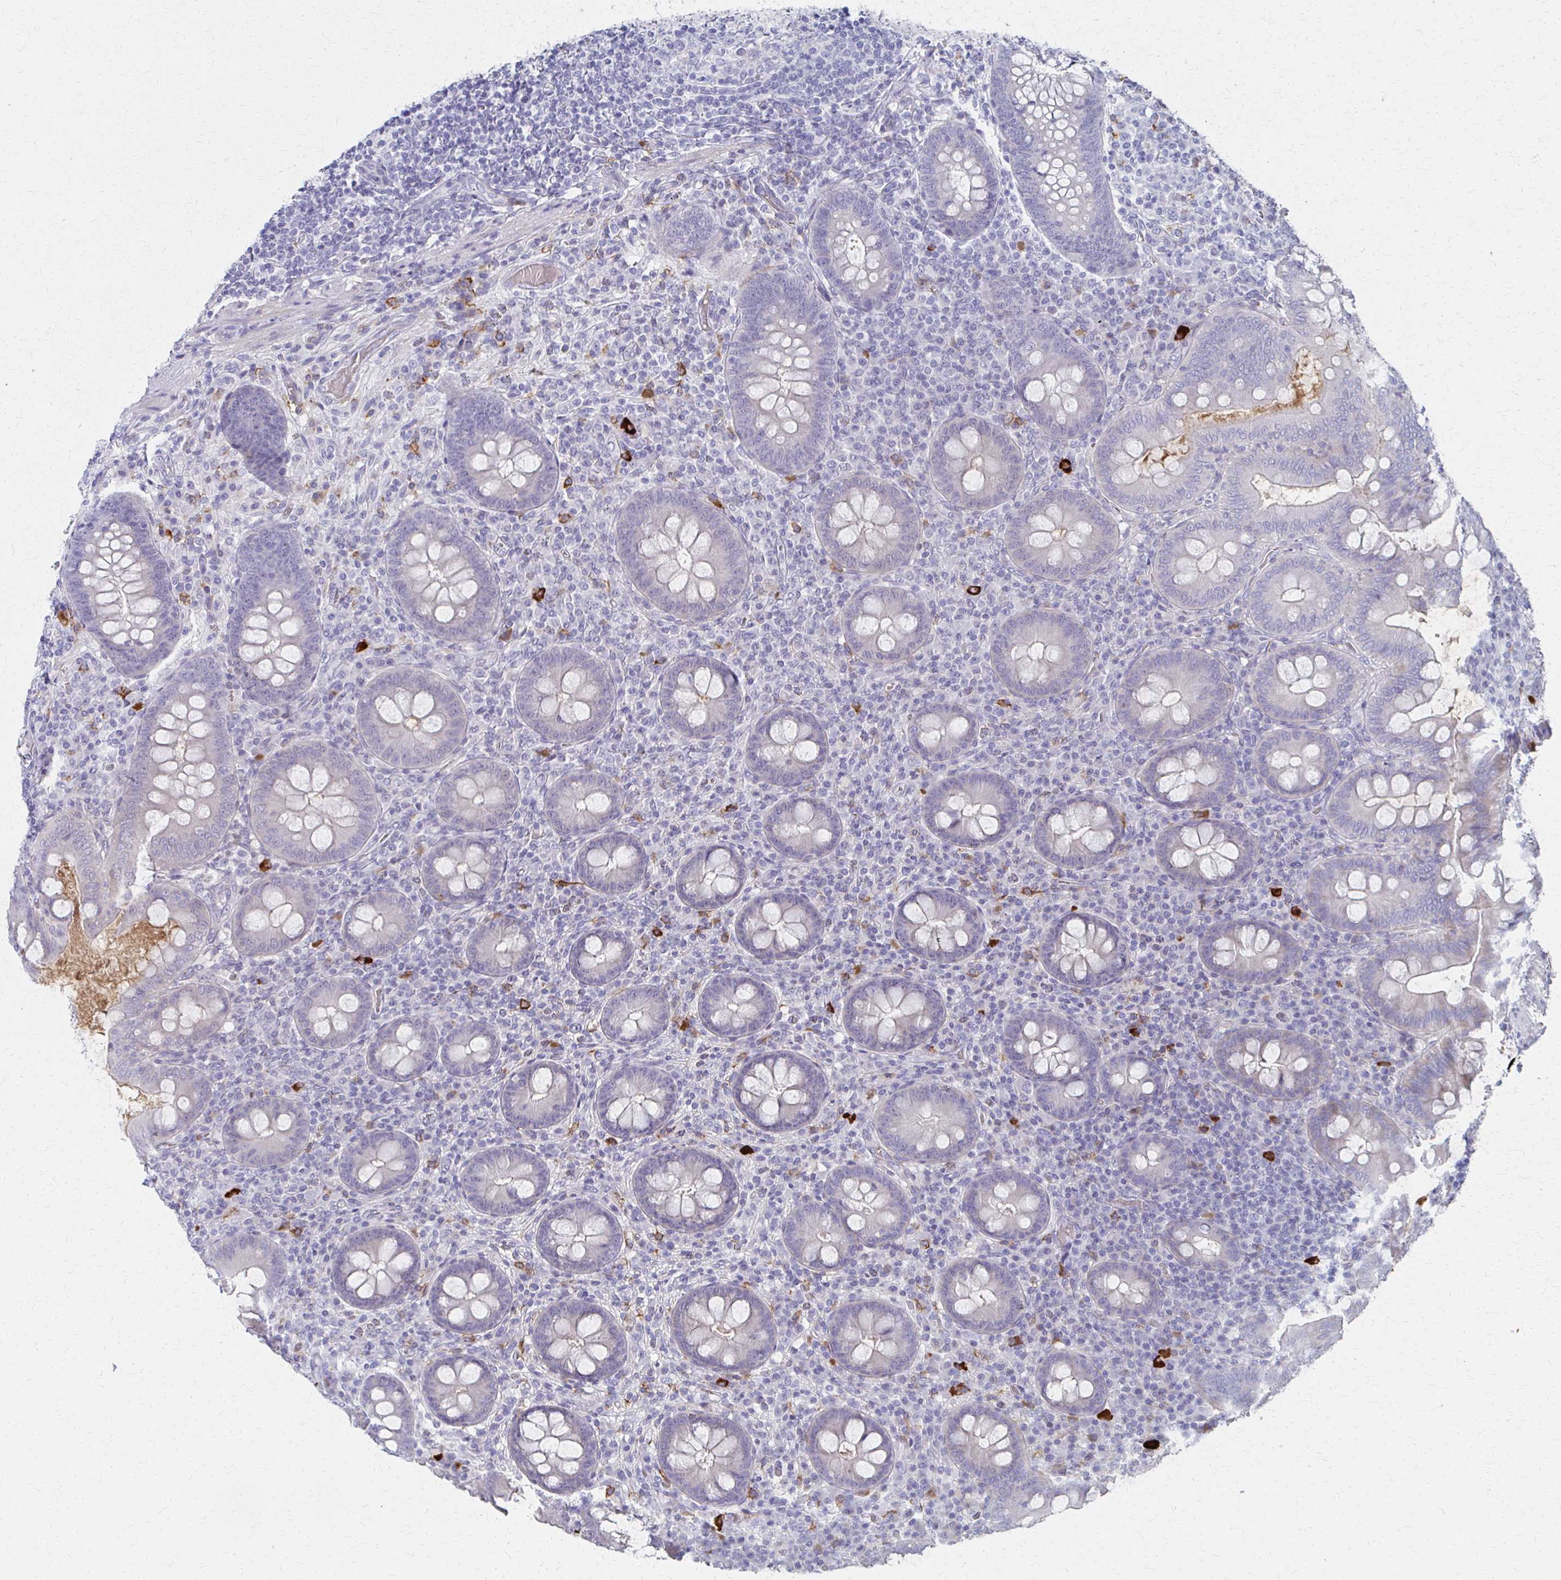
{"staining": {"intensity": "negative", "quantity": "none", "location": "none"}, "tissue": "appendix", "cell_type": "Glandular cells", "image_type": "normal", "snomed": [{"axis": "morphology", "description": "Normal tissue, NOS"}, {"axis": "topography", "description": "Appendix"}], "caption": "The micrograph displays no significant expression in glandular cells of appendix. (DAB (3,3'-diaminobenzidine) immunohistochemistry (IHC) visualized using brightfield microscopy, high magnification).", "gene": "MS4A2", "patient": {"sex": "male", "age": 71}}